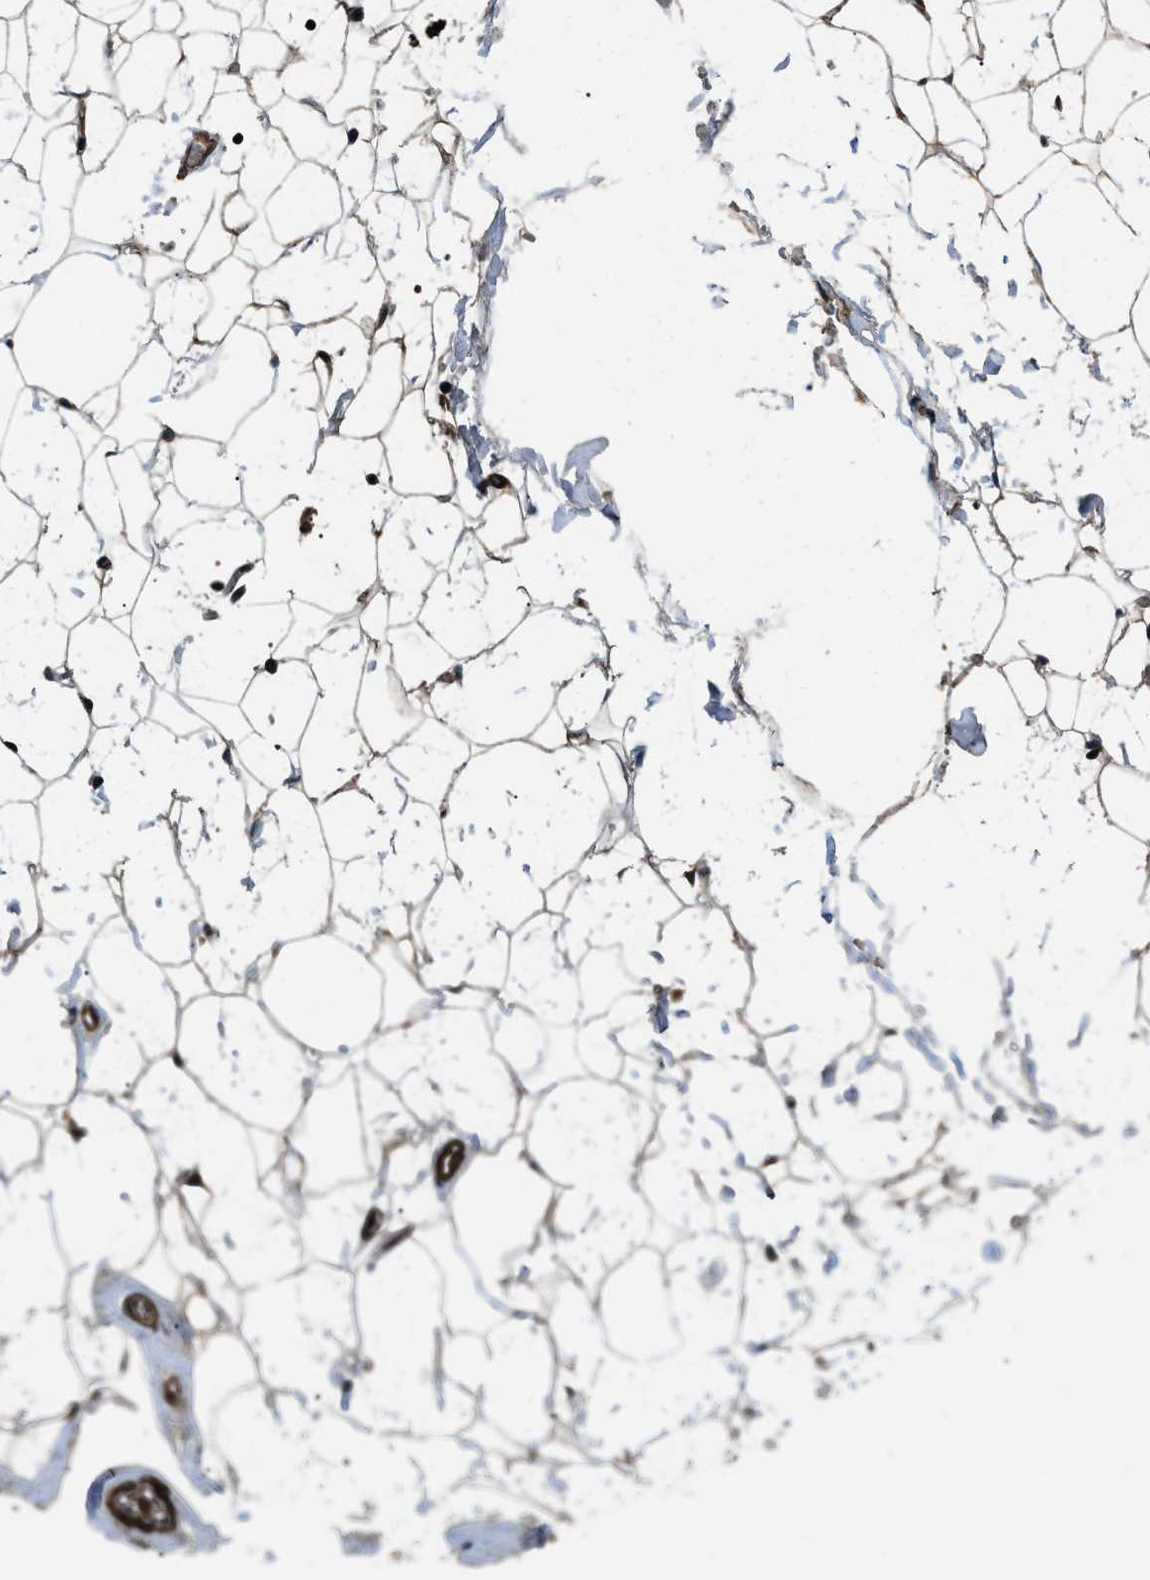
{"staining": {"intensity": "strong", "quantity": ">75%", "location": "cytoplasmic/membranous"}, "tissue": "adipose tissue", "cell_type": "Adipocytes", "image_type": "normal", "snomed": [{"axis": "morphology", "description": "Normal tissue, NOS"}, {"axis": "topography", "description": "Breast"}, {"axis": "topography", "description": "Soft tissue"}], "caption": "Brown immunohistochemical staining in benign adipose tissue demonstrates strong cytoplasmic/membranous positivity in approximately >75% of adipocytes.", "gene": "IRAK4", "patient": {"sex": "female", "age": 75}}